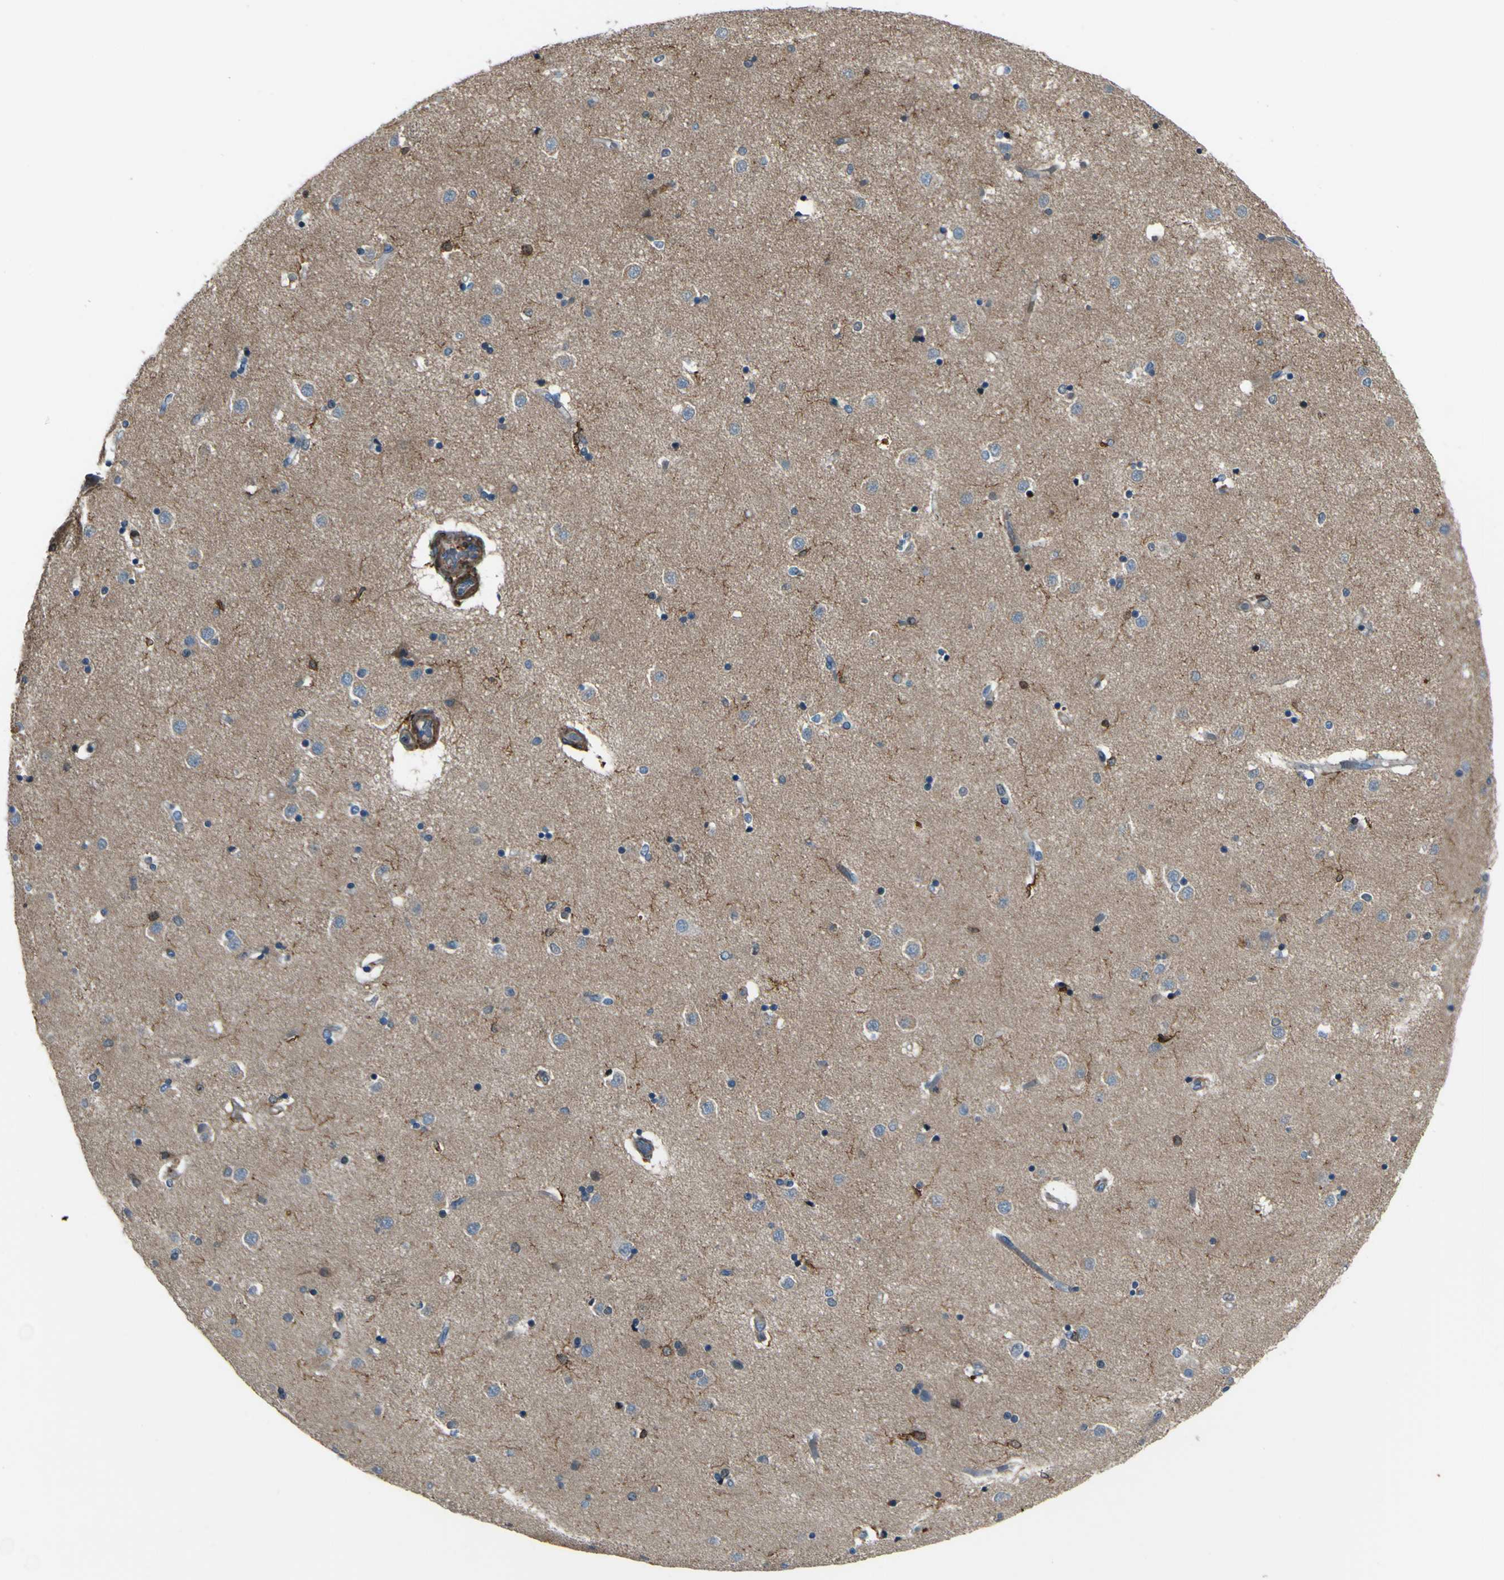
{"staining": {"intensity": "strong", "quantity": "<25%", "location": "cytoplasmic/membranous,nuclear"}, "tissue": "caudate", "cell_type": "Glial cells", "image_type": "normal", "snomed": [{"axis": "morphology", "description": "Normal tissue, NOS"}, {"axis": "topography", "description": "Lateral ventricle wall"}], "caption": "Immunohistochemical staining of unremarkable human caudate shows medium levels of strong cytoplasmic/membranous,nuclear expression in approximately <25% of glial cells. Using DAB (3,3'-diaminobenzidine) (brown) and hematoxylin (blue) stains, captured at high magnification using brightfield microscopy.", "gene": "PCDHB5", "patient": {"sex": "female", "age": 54}}